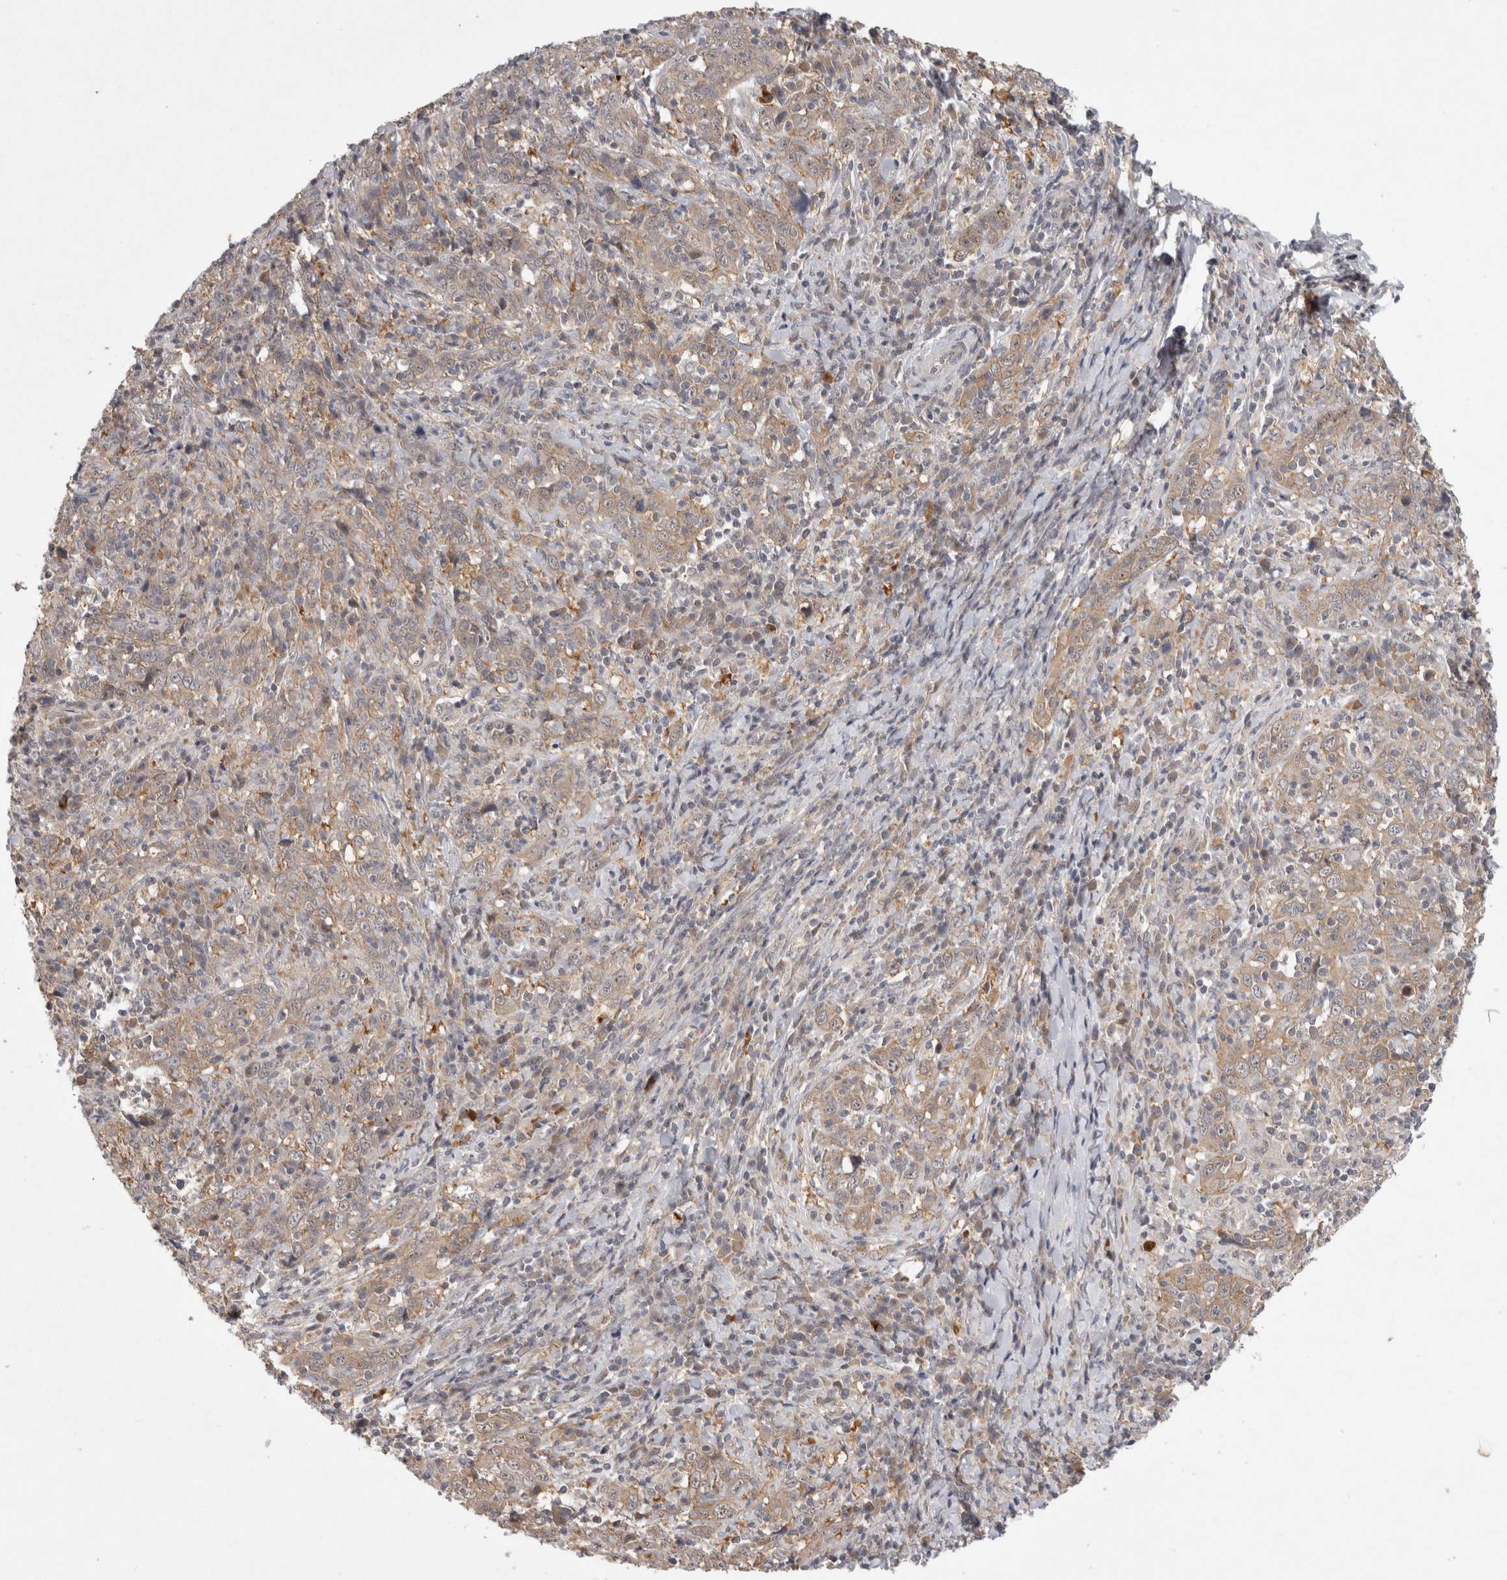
{"staining": {"intensity": "weak", "quantity": ">75%", "location": "cytoplasmic/membranous"}, "tissue": "cervical cancer", "cell_type": "Tumor cells", "image_type": "cancer", "snomed": [{"axis": "morphology", "description": "Squamous cell carcinoma, NOS"}, {"axis": "topography", "description": "Cervix"}], "caption": "Weak cytoplasmic/membranous positivity for a protein is seen in approximately >75% of tumor cells of squamous cell carcinoma (cervical) using immunohistochemistry.", "gene": "CERS3", "patient": {"sex": "female", "age": 46}}